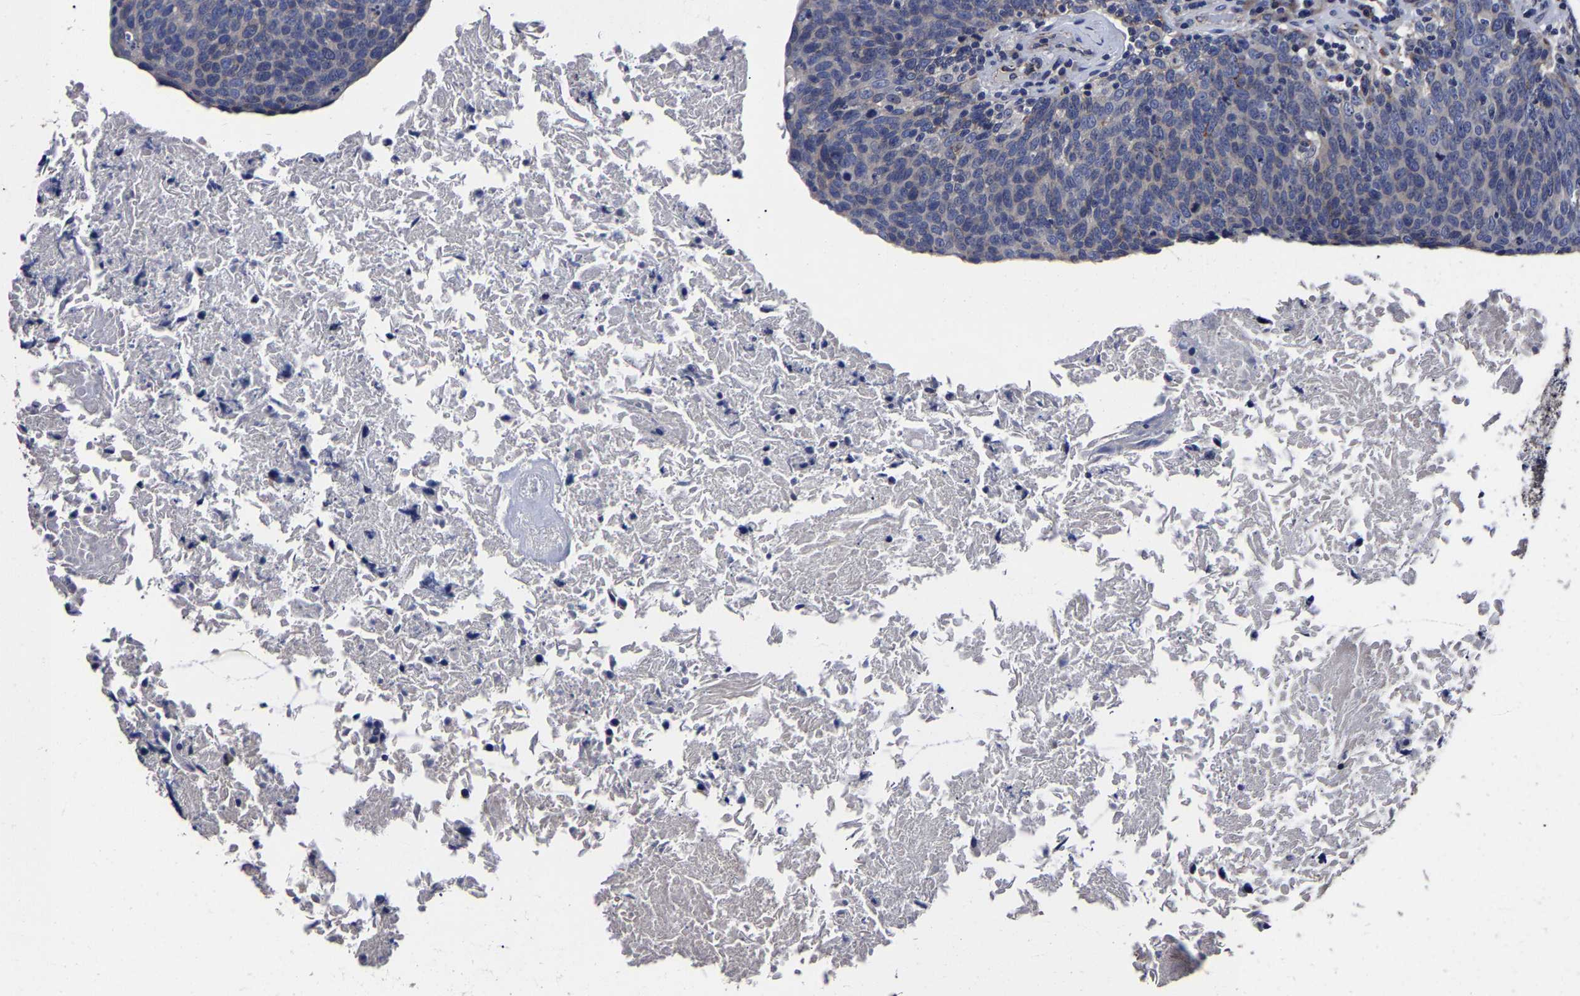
{"staining": {"intensity": "weak", "quantity": "<25%", "location": "cytoplasmic/membranous"}, "tissue": "head and neck cancer", "cell_type": "Tumor cells", "image_type": "cancer", "snomed": [{"axis": "morphology", "description": "Squamous cell carcinoma, NOS"}, {"axis": "morphology", "description": "Squamous cell carcinoma, metastatic, NOS"}, {"axis": "topography", "description": "Lymph node"}, {"axis": "topography", "description": "Head-Neck"}], "caption": "Head and neck squamous cell carcinoma was stained to show a protein in brown. There is no significant expression in tumor cells.", "gene": "AASS", "patient": {"sex": "male", "age": 62}}